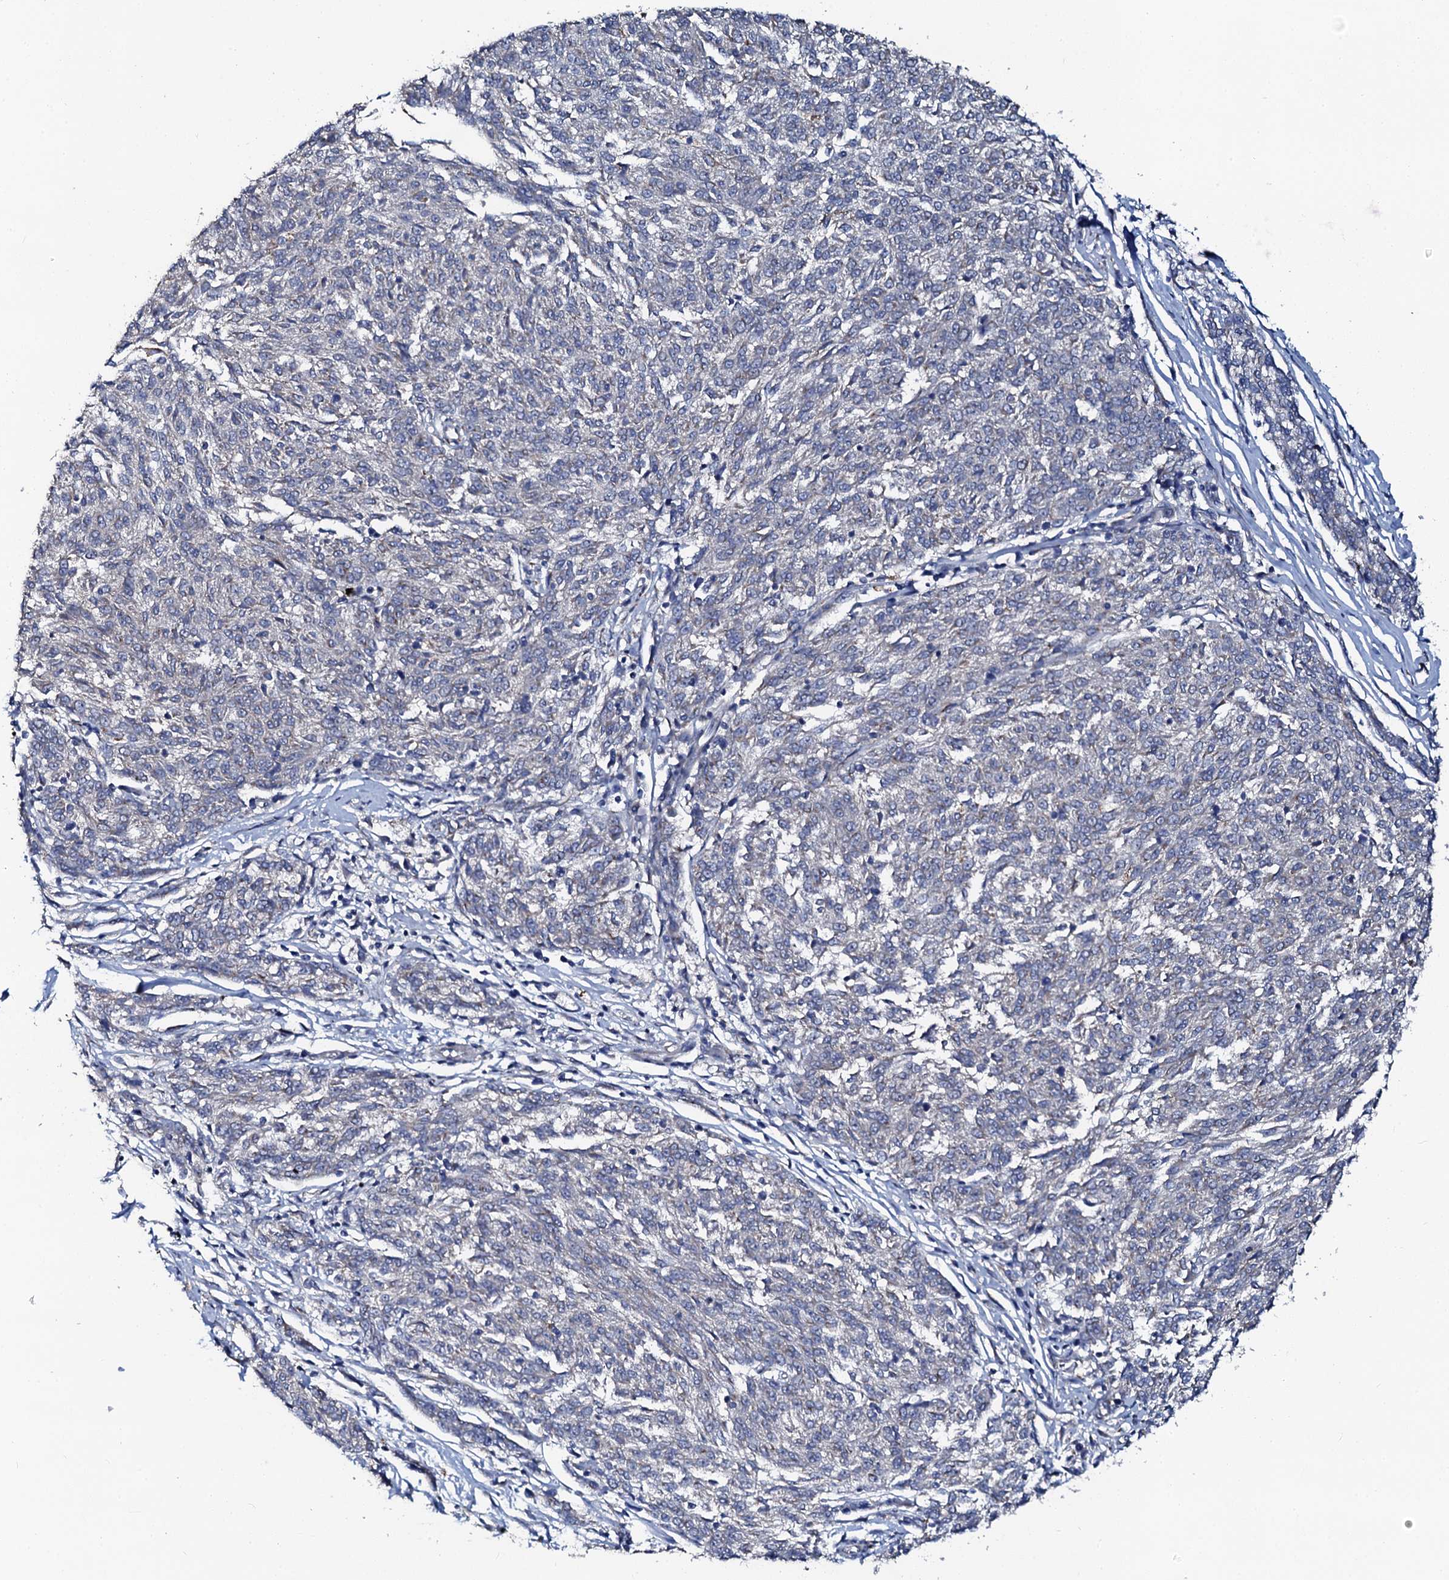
{"staining": {"intensity": "negative", "quantity": "none", "location": "none"}, "tissue": "melanoma", "cell_type": "Tumor cells", "image_type": "cancer", "snomed": [{"axis": "morphology", "description": "Malignant melanoma, NOS"}, {"axis": "topography", "description": "Skin"}], "caption": "DAB immunohistochemical staining of human malignant melanoma reveals no significant expression in tumor cells. (Brightfield microscopy of DAB (3,3'-diaminobenzidine) immunohistochemistry at high magnification).", "gene": "GLCE", "patient": {"sex": "female", "age": 72}}